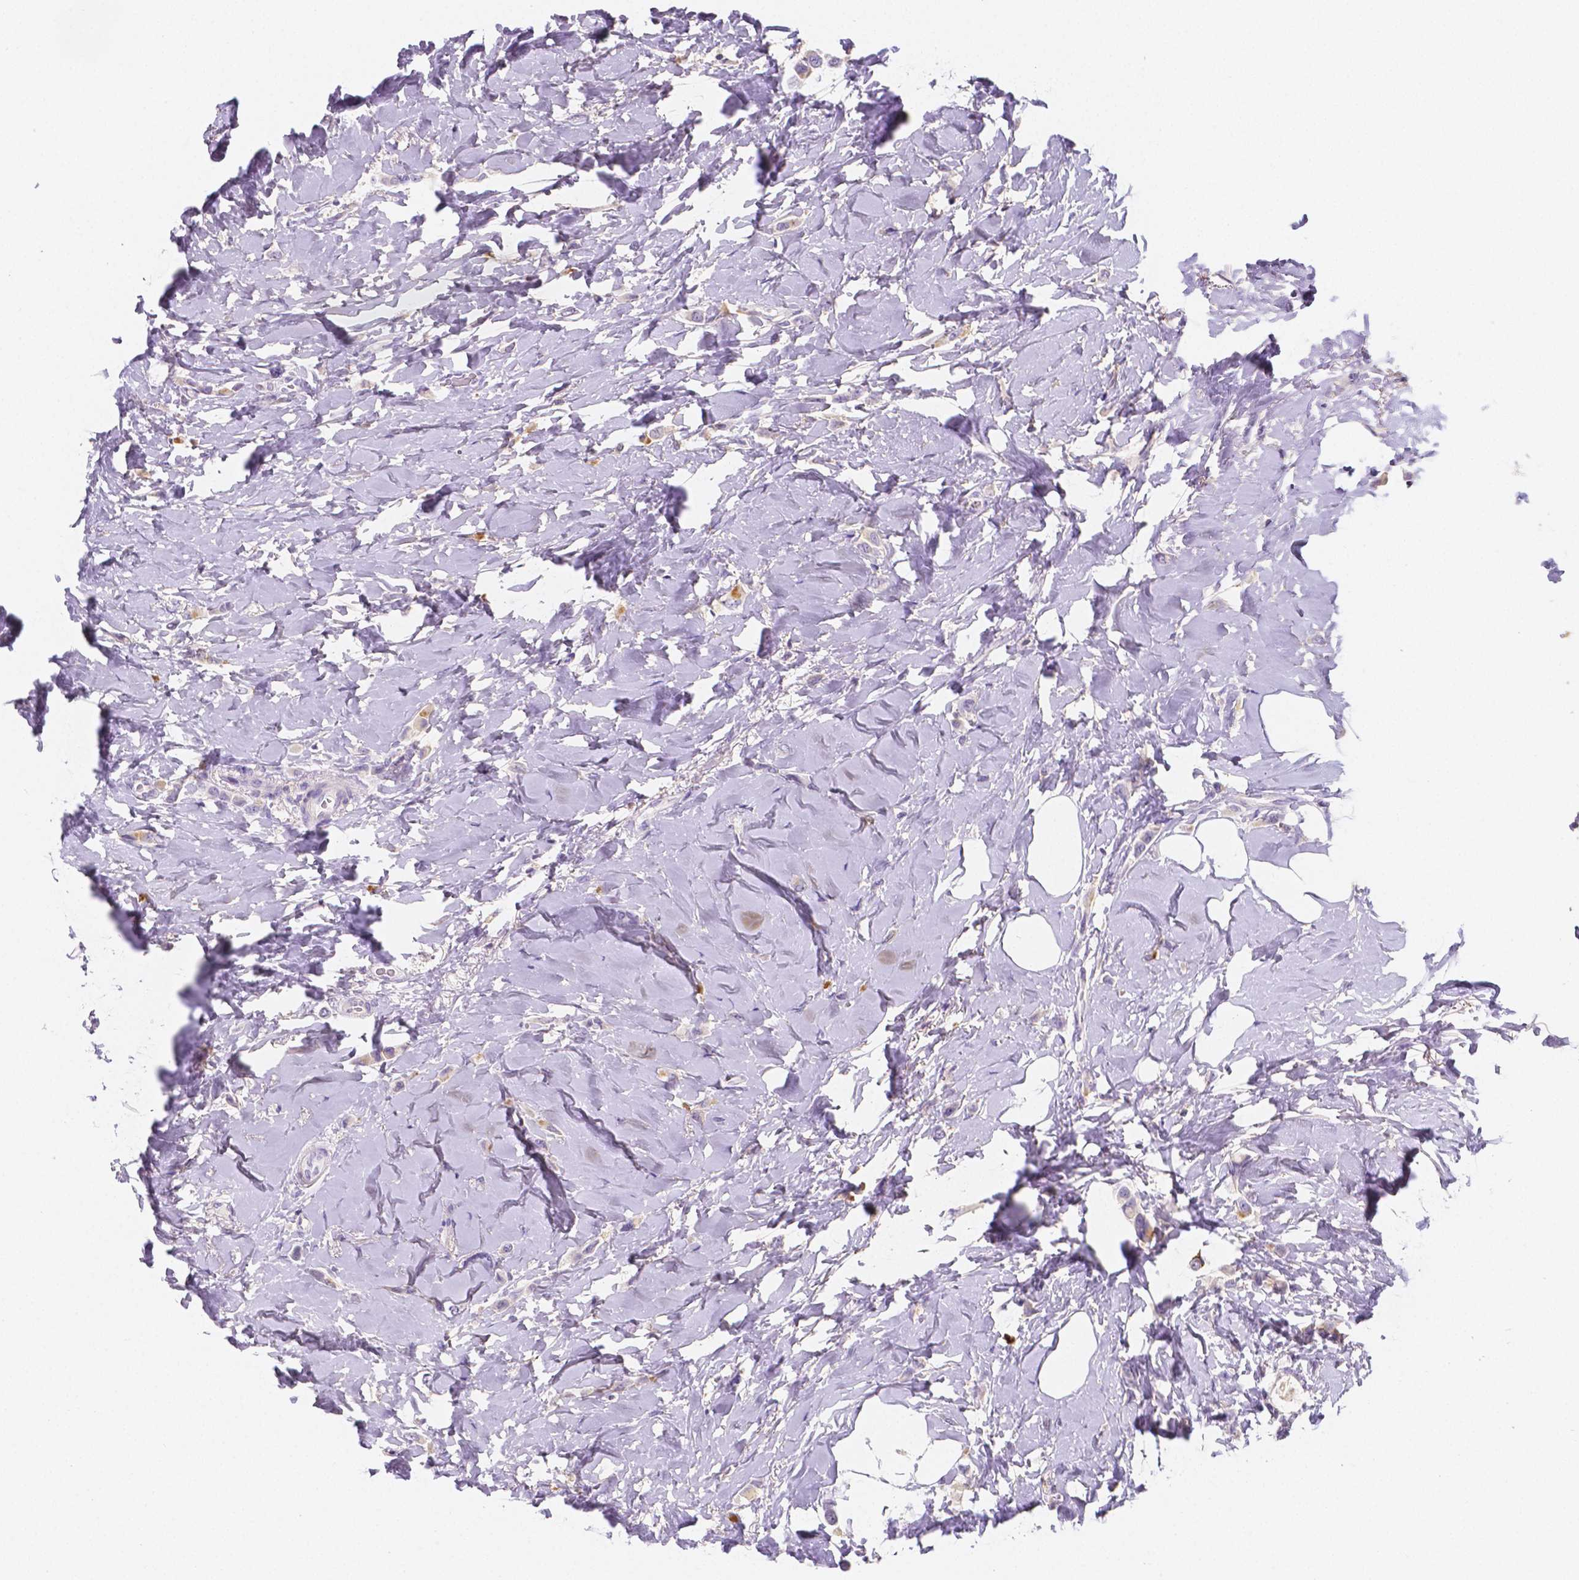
{"staining": {"intensity": "negative", "quantity": "none", "location": "none"}, "tissue": "breast cancer", "cell_type": "Tumor cells", "image_type": "cancer", "snomed": [{"axis": "morphology", "description": "Lobular carcinoma"}, {"axis": "topography", "description": "Breast"}], "caption": "The IHC image has no significant staining in tumor cells of lobular carcinoma (breast) tissue.", "gene": "GABRD", "patient": {"sex": "female", "age": 66}}